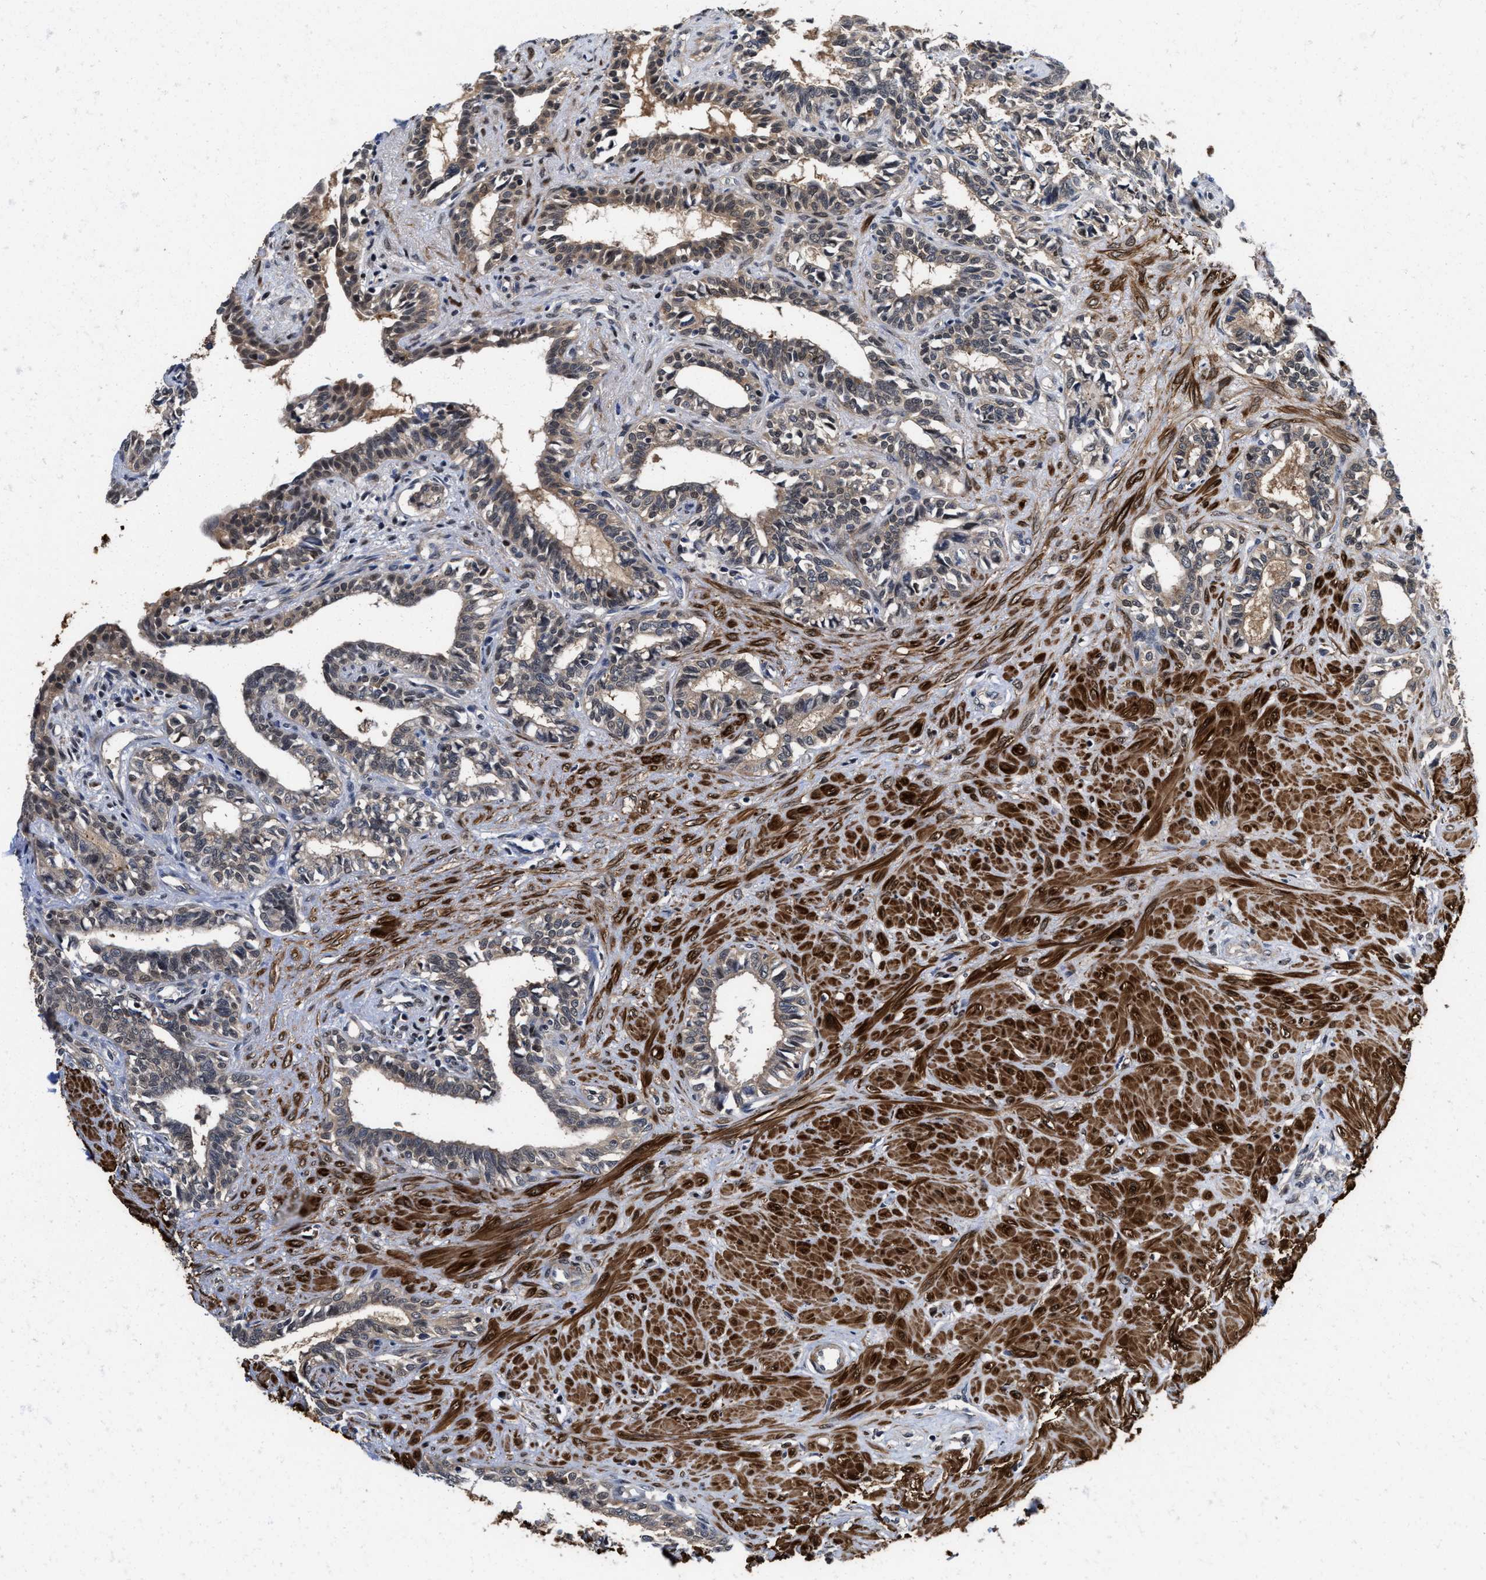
{"staining": {"intensity": "strong", "quantity": "<25%", "location": "cytoplasmic/membranous"}, "tissue": "seminal vesicle", "cell_type": "Glandular cells", "image_type": "normal", "snomed": [{"axis": "morphology", "description": "Normal tissue, NOS"}, {"axis": "morphology", "description": "Adenocarcinoma, High grade"}, {"axis": "topography", "description": "Prostate"}, {"axis": "topography", "description": "Seminal veicle"}], "caption": "This is a histology image of IHC staining of normal seminal vesicle, which shows strong expression in the cytoplasmic/membranous of glandular cells.", "gene": "KIF12", "patient": {"sex": "male", "age": 55}}